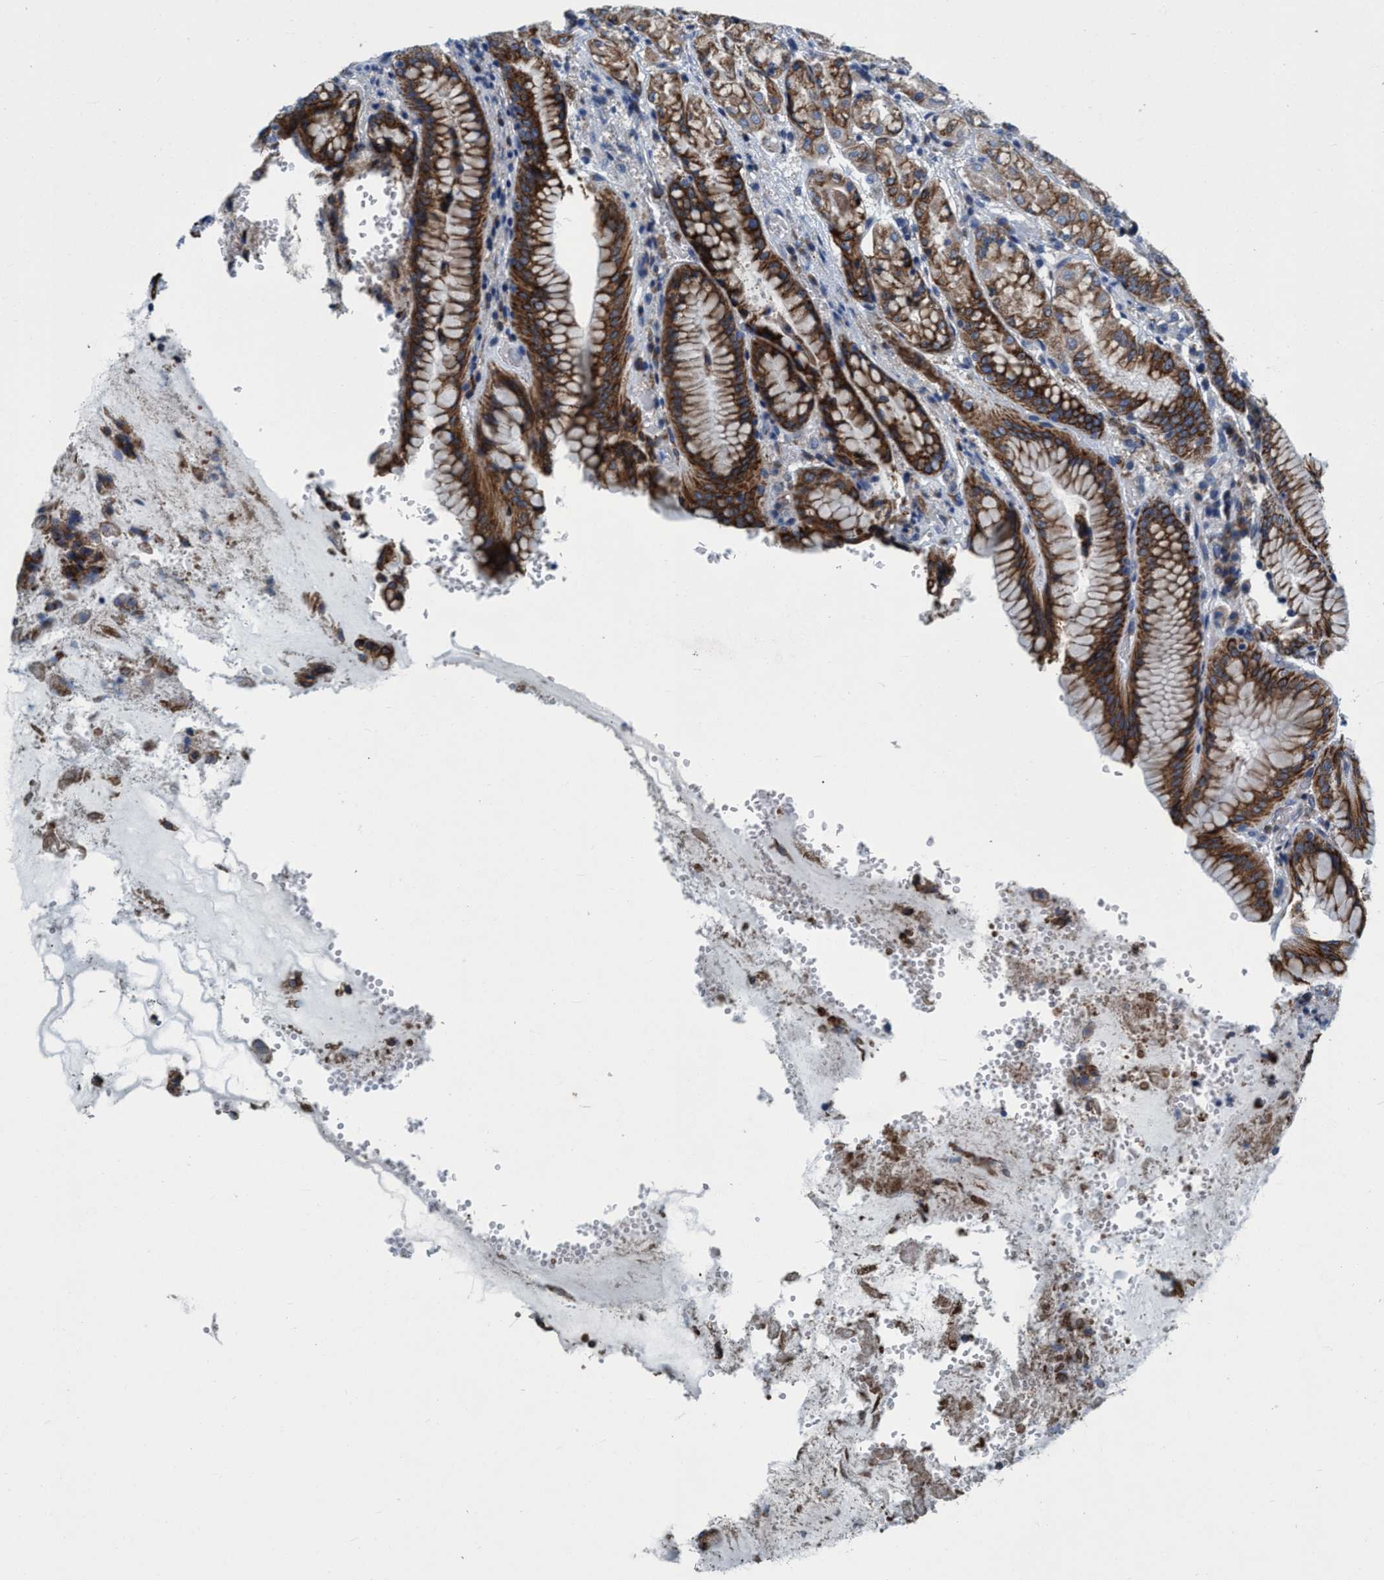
{"staining": {"intensity": "strong", "quantity": ">75%", "location": "cytoplasmic/membranous"}, "tissue": "stomach", "cell_type": "Glandular cells", "image_type": "normal", "snomed": [{"axis": "morphology", "description": "Normal tissue, NOS"}, {"axis": "topography", "description": "Stomach"}, {"axis": "topography", "description": "Stomach, lower"}], "caption": "A micrograph of human stomach stained for a protein demonstrates strong cytoplasmic/membranous brown staining in glandular cells. (IHC, brightfield microscopy, high magnification).", "gene": "ARMC9", "patient": {"sex": "female", "age": 56}}